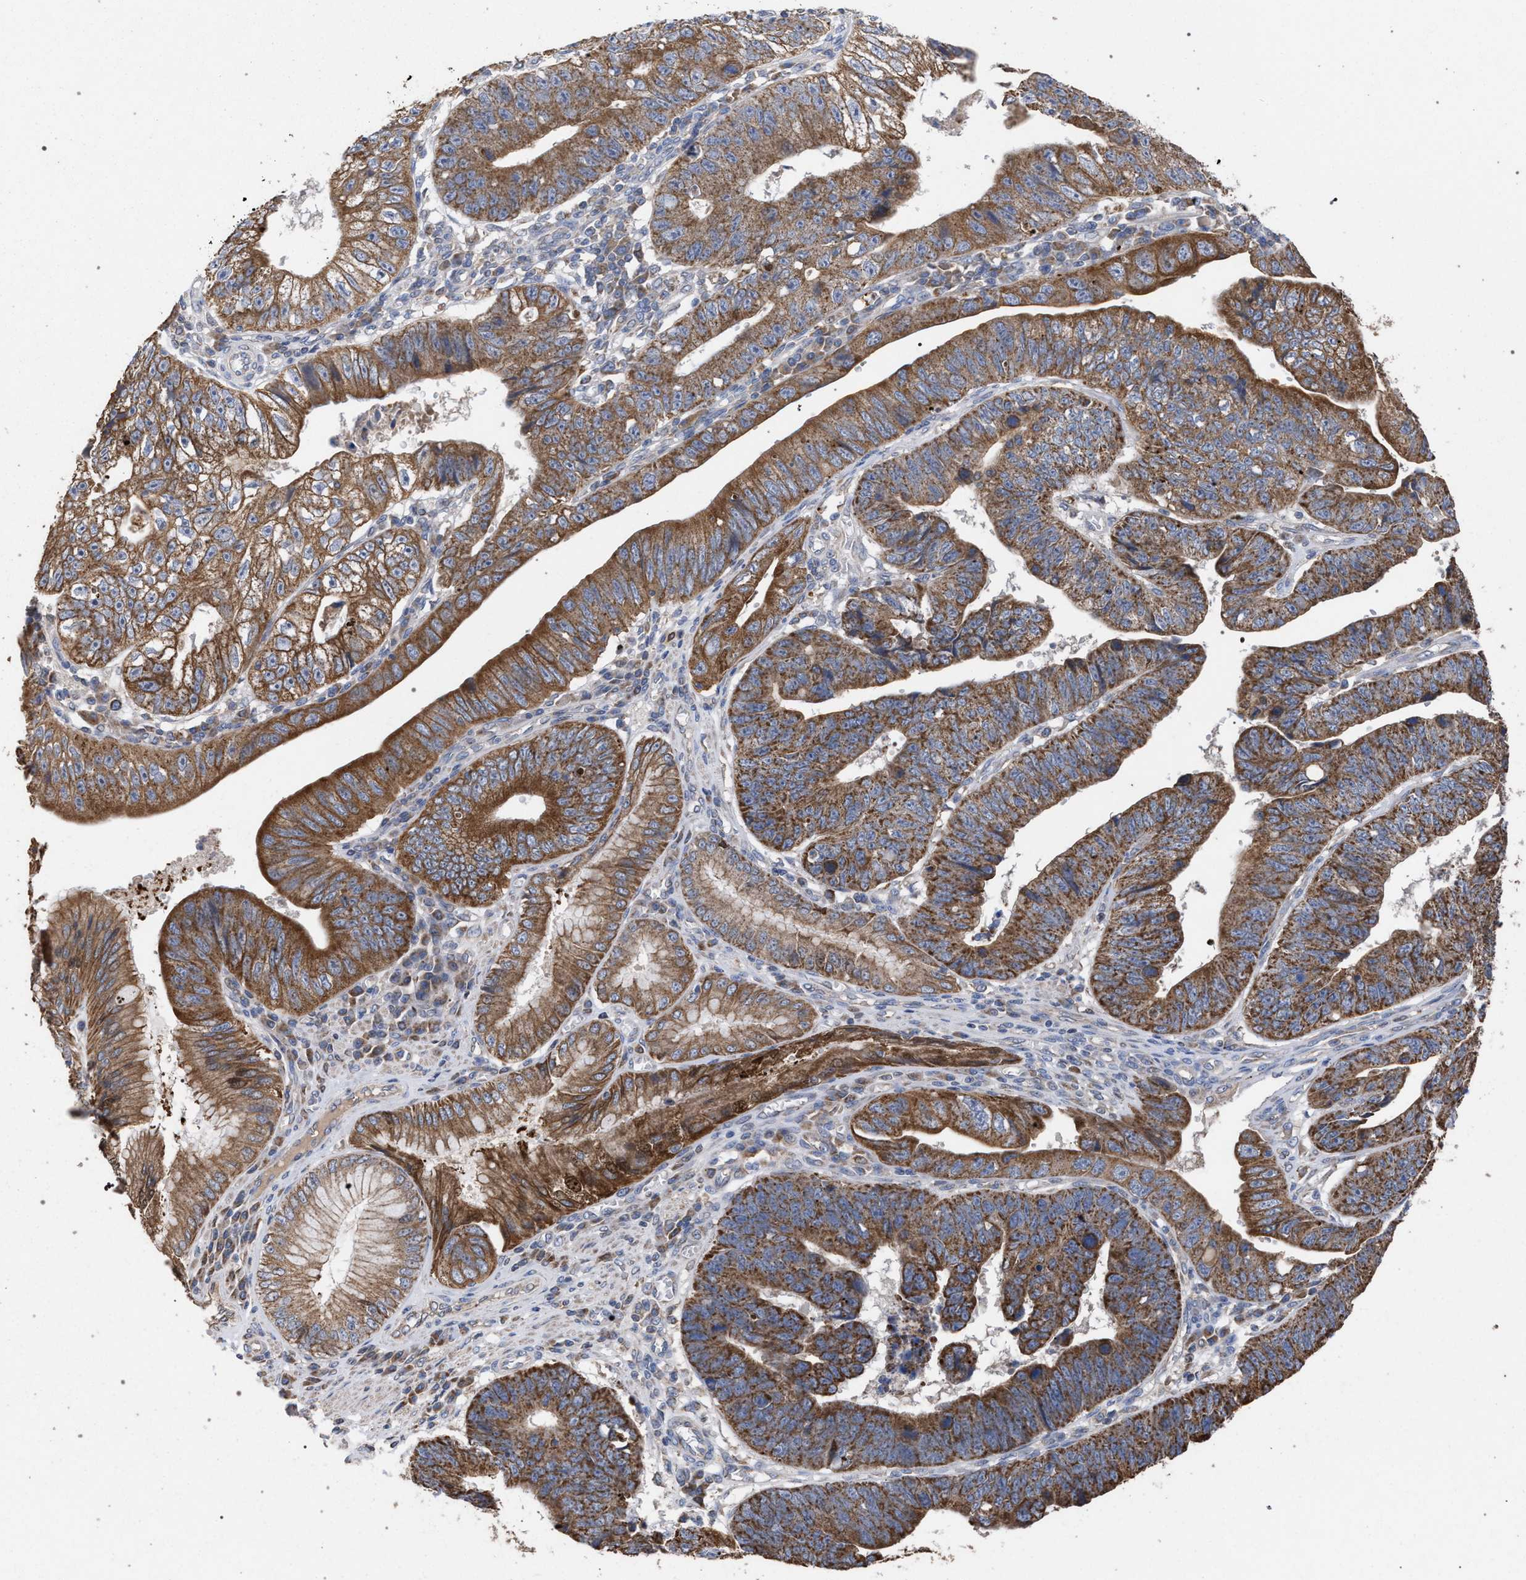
{"staining": {"intensity": "moderate", "quantity": ">75%", "location": "cytoplasmic/membranous"}, "tissue": "stomach cancer", "cell_type": "Tumor cells", "image_type": "cancer", "snomed": [{"axis": "morphology", "description": "Adenocarcinoma, NOS"}, {"axis": "topography", "description": "Stomach"}], "caption": "Moderate cytoplasmic/membranous protein positivity is seen in about >75% of tumor cells in stomach cancer (adenocarcinoma).", "gene": "BCL2L12", "patient": {"sex": "male", "age": 59}}